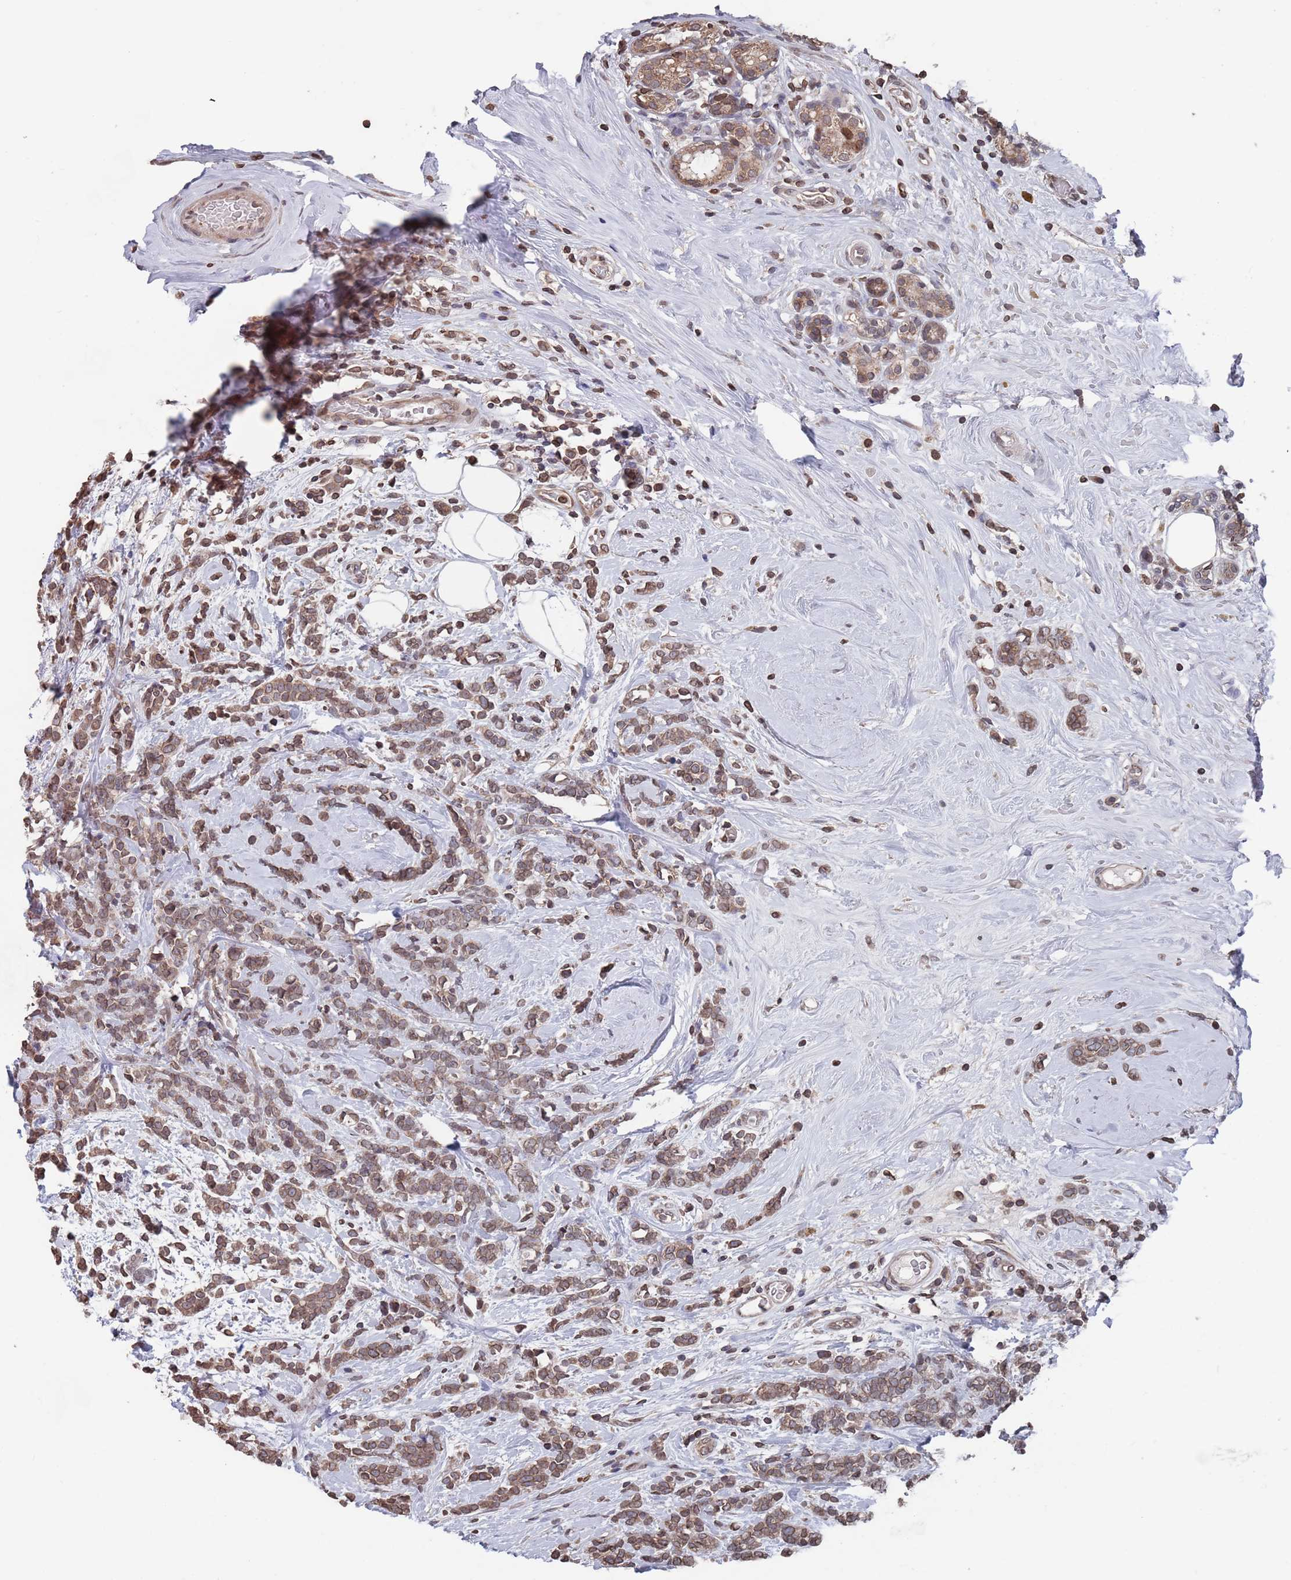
{"staining": {"intensity": "moderate", "quantity": ">75%", "location": "cytoplasmic/membranous"}, "tissue": "breast cancer", "cell_type": "Tumor cells", "image_type": "cancer", "snomed": [{"axis": "morphology", "description": "Lobular carcinoma"}, {"axis": "topography", "description": "Breast"}], "caption": "Human breast lobular carcinoma stained for a protein (brown) exhibits moderate cytoplasmic/membranous positive expression in about >75% of tumor cells.", "gene": "SDHAF3", "patient": {"sex": "female", "age": 58}}